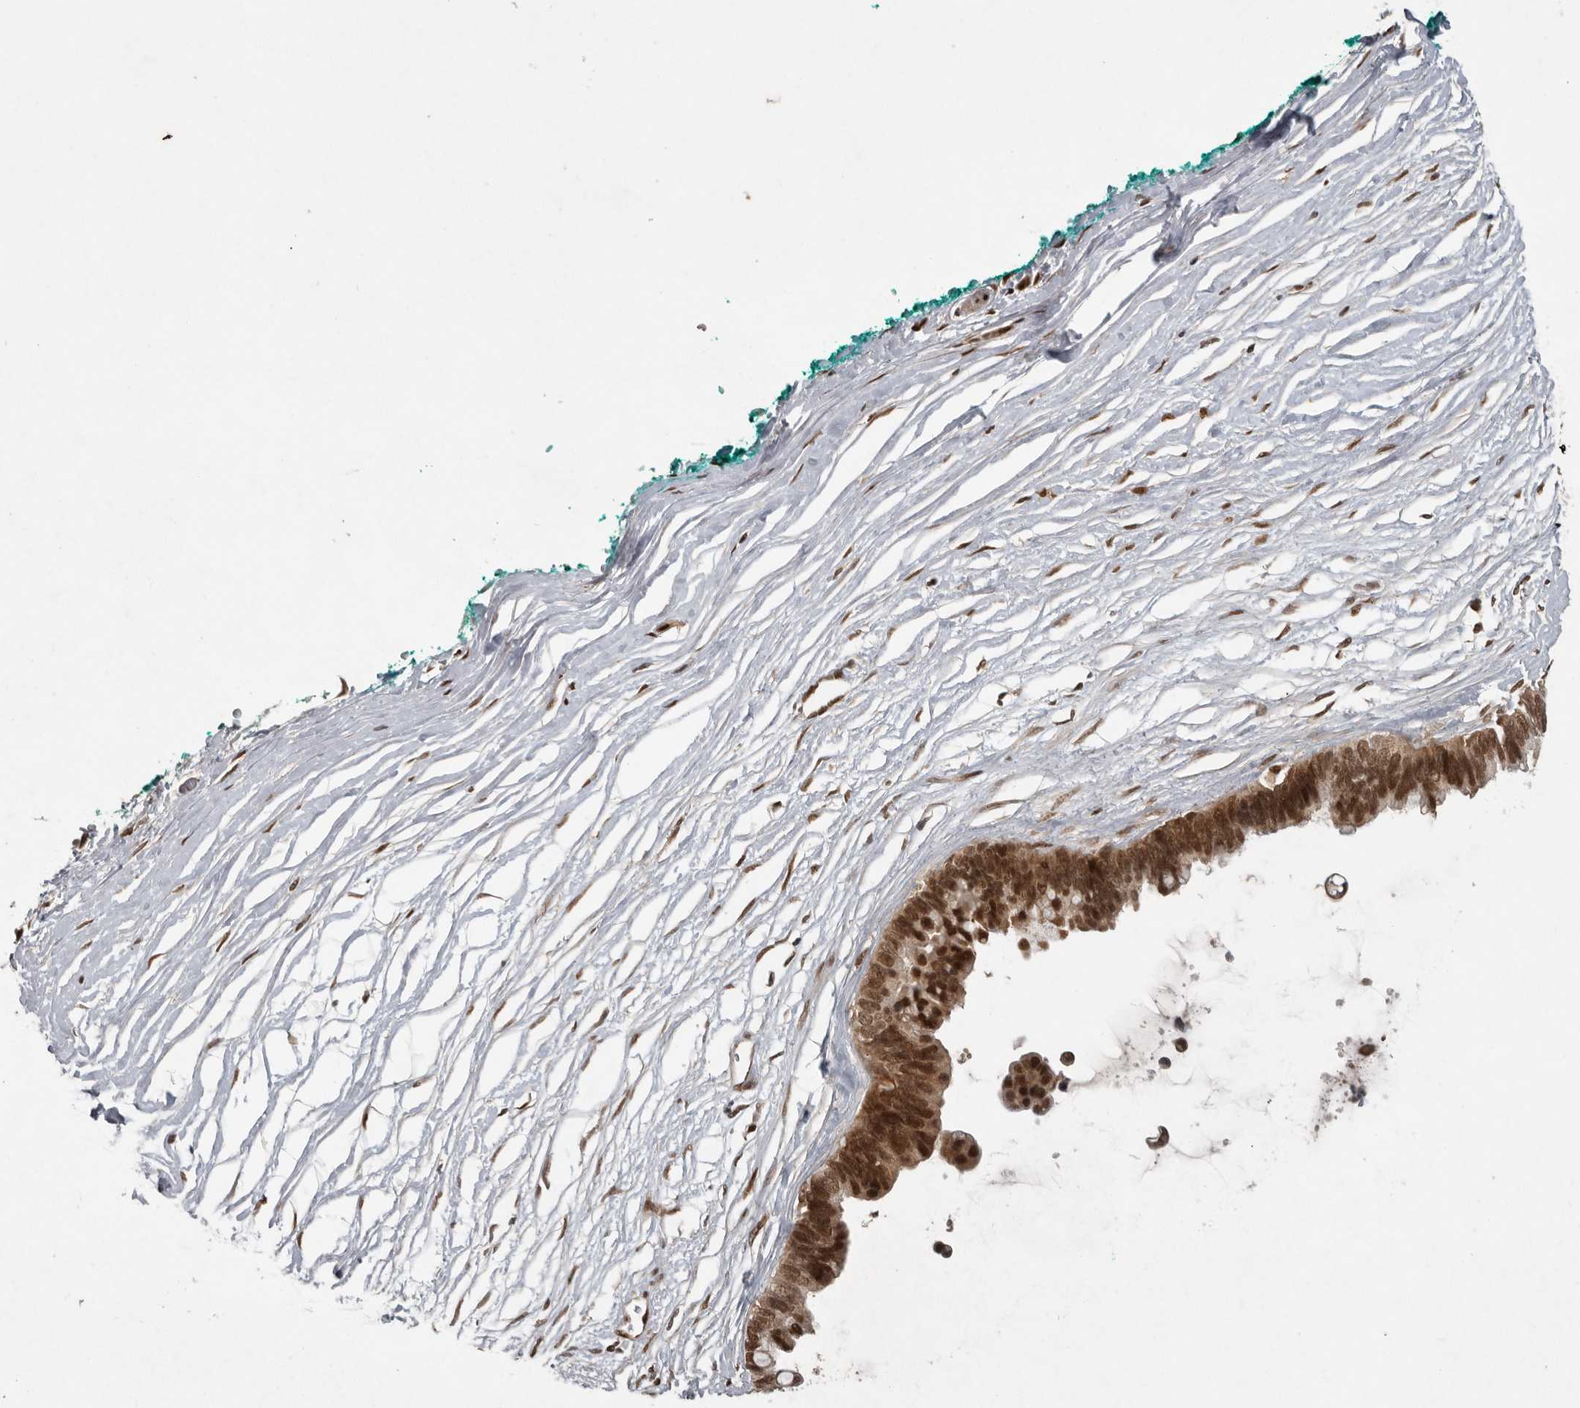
{"staining": {"intensity": "strong", "quantity": ">75%", "location": "cytoplasmic/membranous,nuclear"}, "tissue": "pancreatic cancer", "cell_type": "Tumor cells", "image_type": "cancer", "snomed": [{"axis": "morphology", "description": "Adenocarcinoma, NOS"}, {"axis": "topography", "description": "Pancreas"}], "caption": "An immunohistochemistry histopathology image of neoplastic tissue is shown. Protein staining in brown labels strong cytoplasmic/membranous and nuclear positivity in pancreatic cancer within tumor cells.", "gene": "CDC27", "patient": {"sex": "female", "age": 72}}